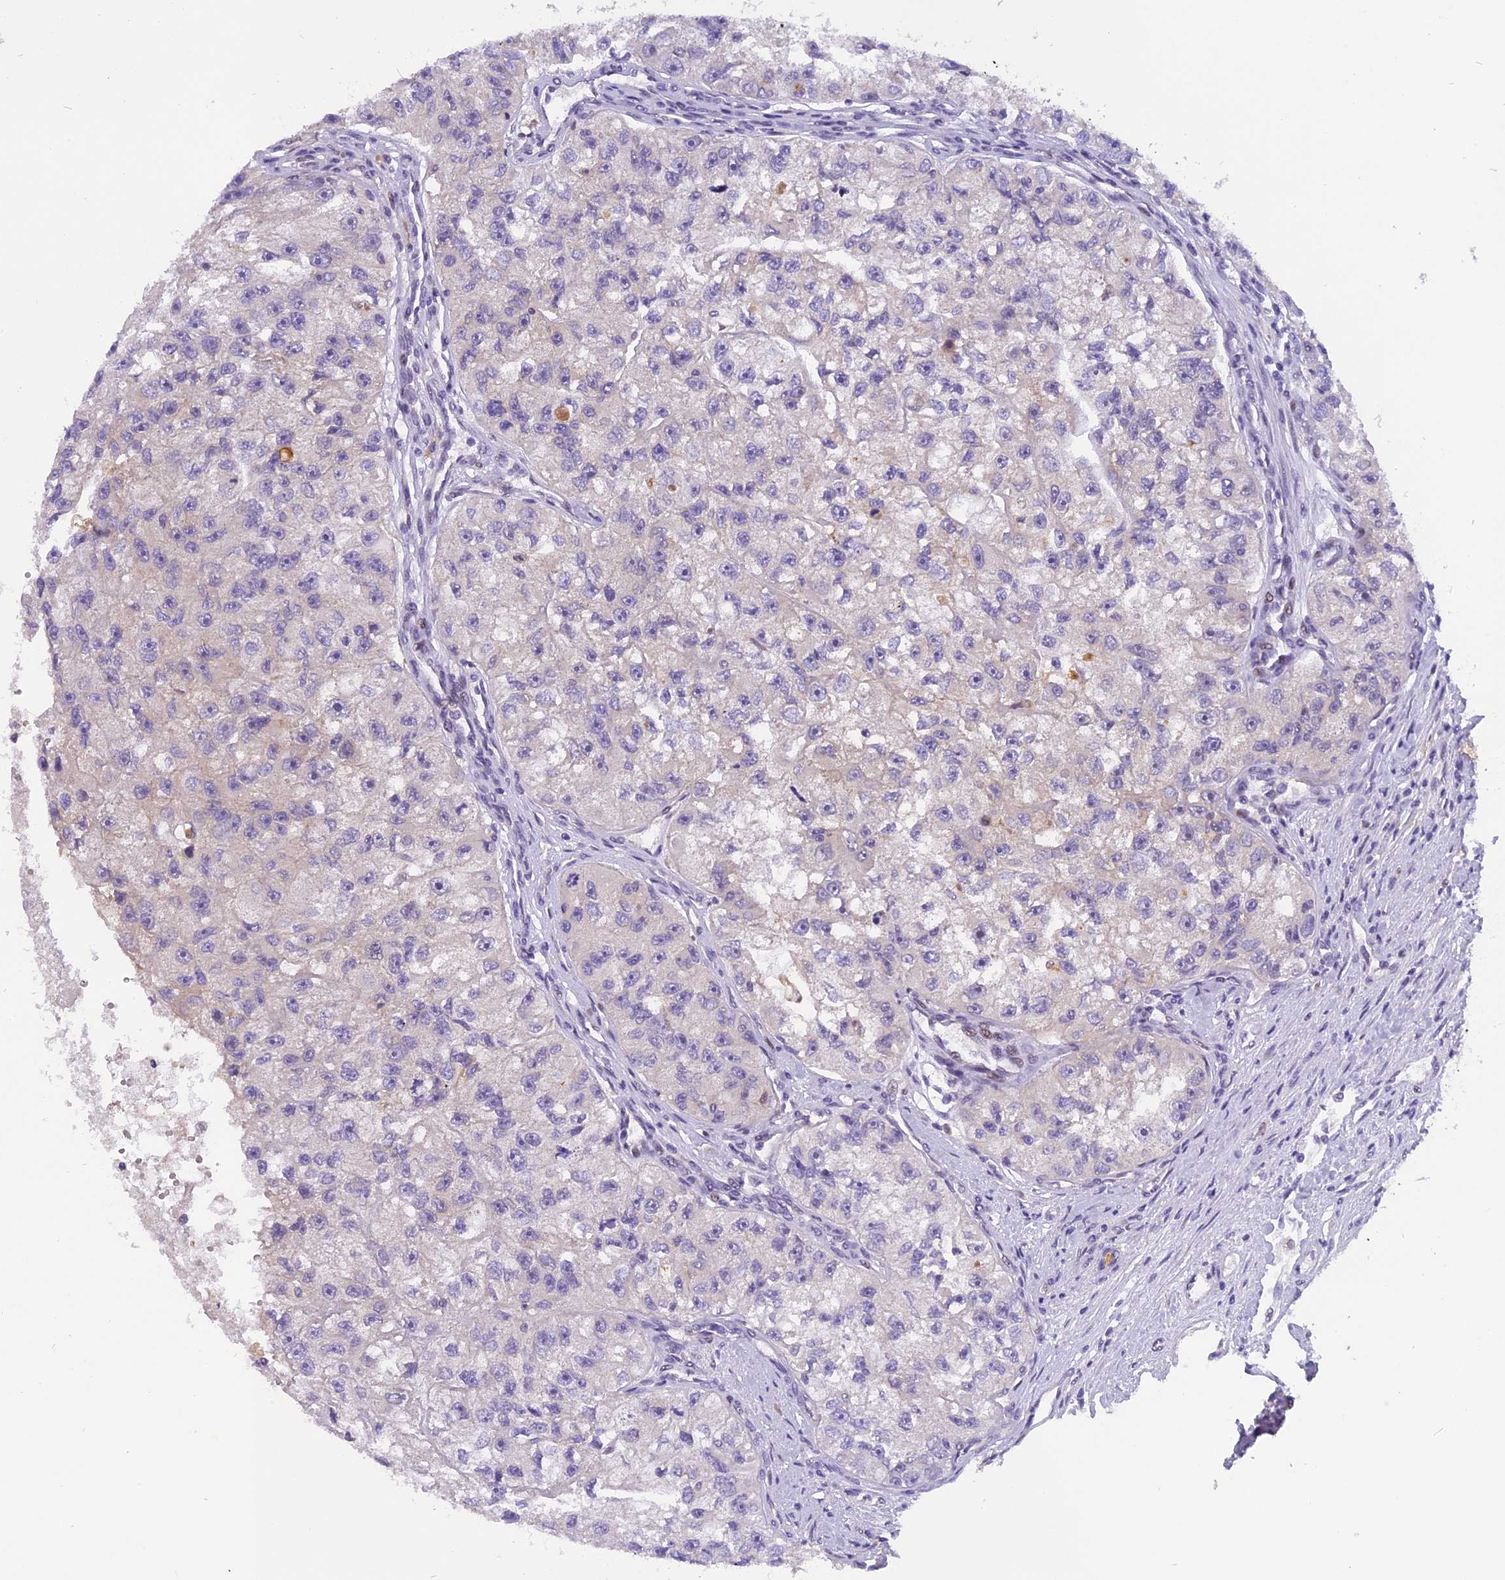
{"staining": {"intensity": "negative", "quantity": "none", "location": "none"}, "tissue": "renal cancer", "cell_type": "Tumor cells", "image_type": "cancer", "snomed": [{"axis": "morphology", "description": "Adenocarcinoma, NOS"}, {"axis": "topography", "description": "Kidney"}], "caption": "This is an immunohistochemistry photomicrograph of adenocarcinoma (renal). There is no expression in tumor cells.", "gene": "RABGGTA", "patient": {"sex": "male", "age": 63}}